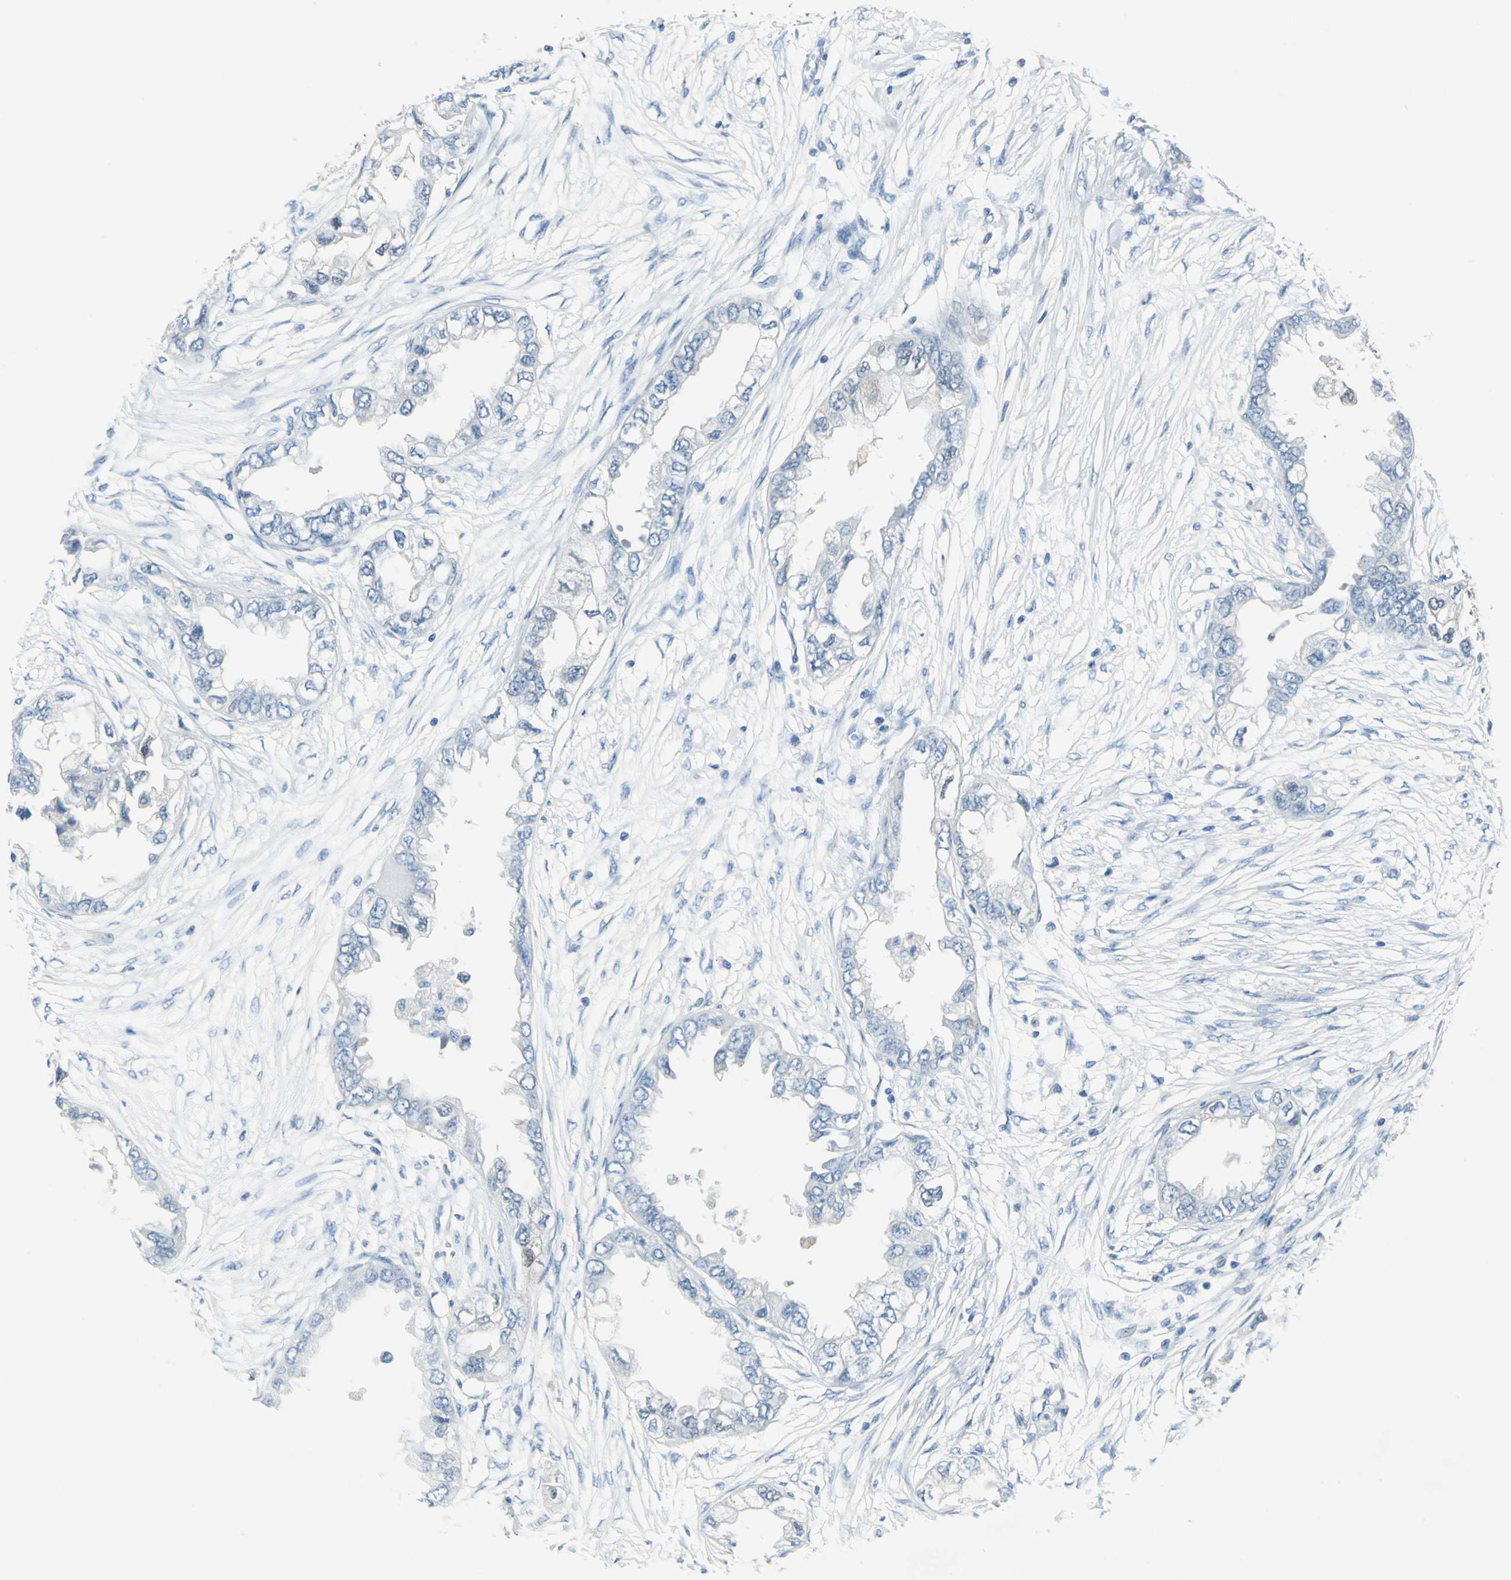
{"staining": {"intensity": "weak", "quantity": "<25%", "location": "cytoplasmic/membranous"}, "tissue": "endometrial cancer", "cell_type": "Tumor cells", "image_type": "cancer", "snomed": [{"axis": "morphology", "description": "Adenocarcinoma, NOS"}, {"axis": "topography", "description": "Endometrium"}], "caption": "Immunohistochemical staining of human endometrial adenocarcinoma displays no significant staining in tumor cells.", "gene": "SFN", "patient": {"sex": "female", "age": 67}}